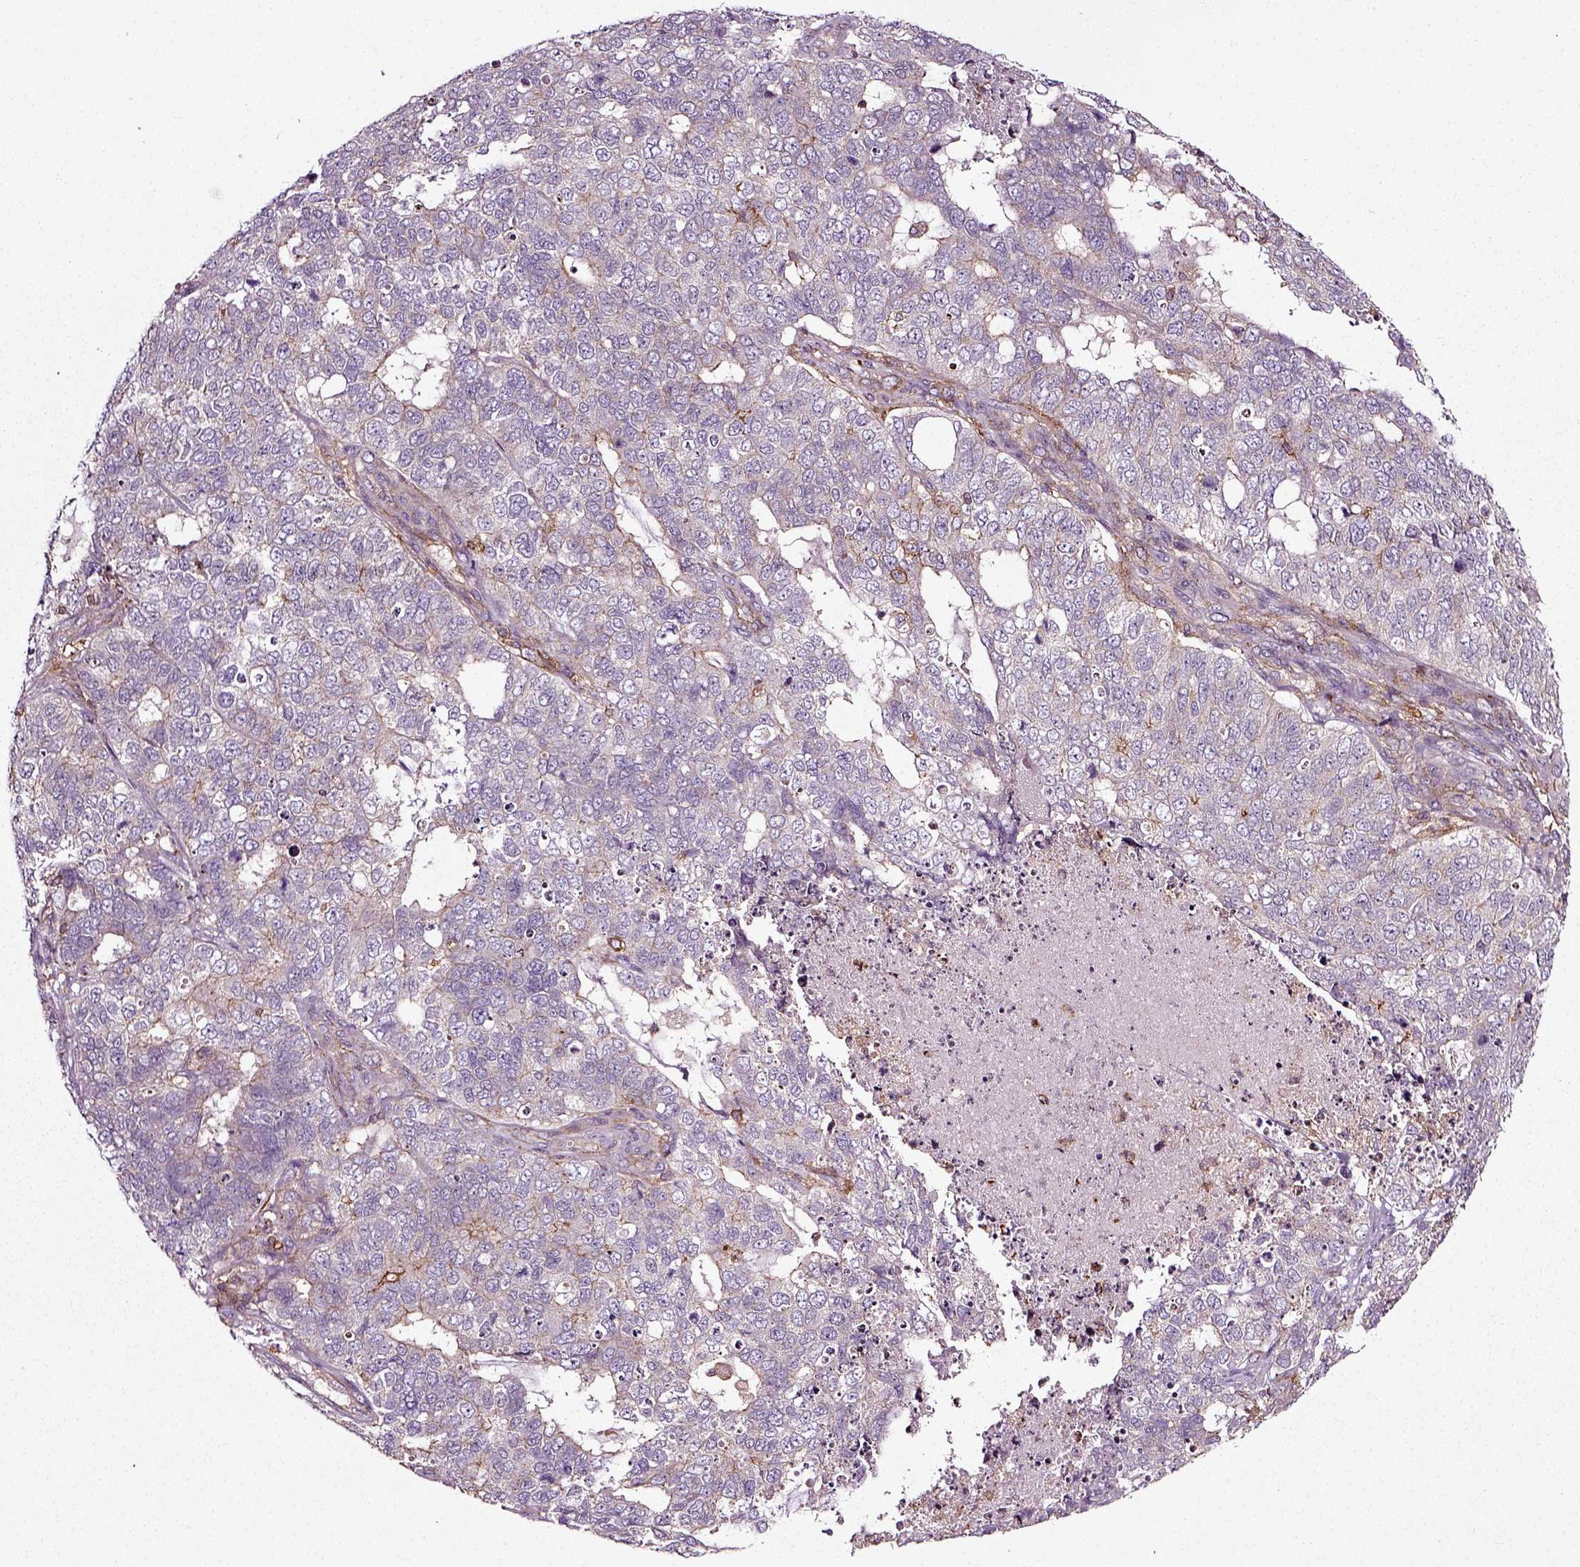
{"staining": {"intensity": "moderate", "quantity": "<25%", "location": "cytoplasmic/membranous"}, "tissue": "cervical cancer", "cell_type": "Tumor cells", "image_type": "cancer", "snomed": [{"axis": "morphology", "description": "Squamous cell carcinoma, NOS"}, {"axis": "topography", "description": "Cervix"}], "caption": "Immunohistochemistry (IHC) (DAB (3,3'-diaminobenzidine)) staining of cervical cancer demonstrates moderate cytoplasmic/membranous protein positivity in approximately <25% of tumor cells. The staining was performed using DAB, with brown indicating positive protein expression. Nuclei are stained blue with hematoxylin.", "gene": "RHOF", "patient": {"sex": "female", "age": 63}}